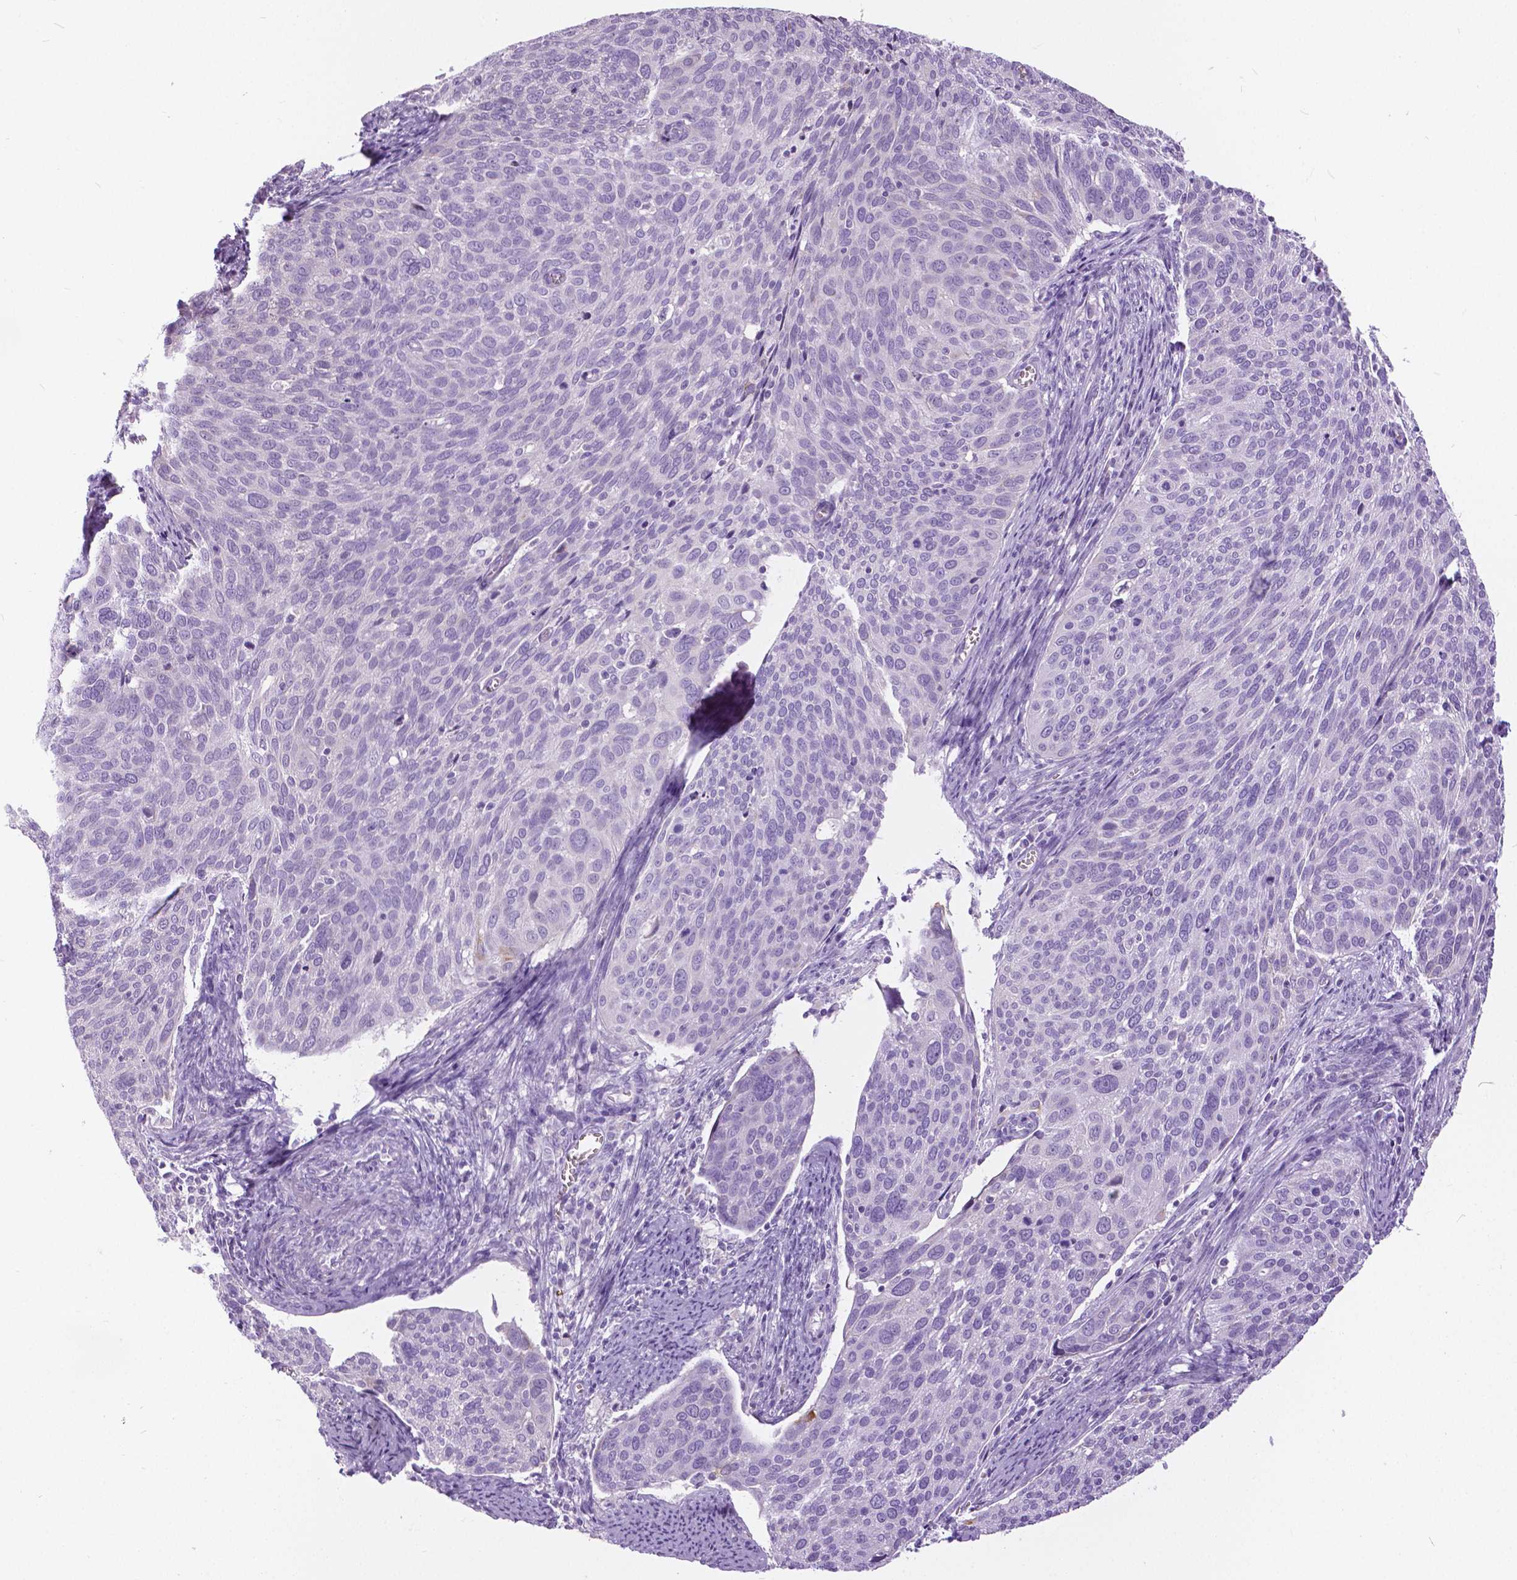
{"staining": {"intensity": "negative", "quantity": "none", "location": "none"}, "tissue": "cervical cancer", "cell_type": "Tumor cells", "image_type": "cancer", "snomed": [{"axis": "morphology", "description": "Squamous cell carcinoma, NOS"}, {"axis": "topography", "description": "Cervix"}], "caption": "A photomicrograph of cervical cancer (squamous cell carcinoma) stained for a protein shows no brown staining in tumor cells.", "gene": "TP53TG5", "patient": {"sex": "female", "age": 39}}